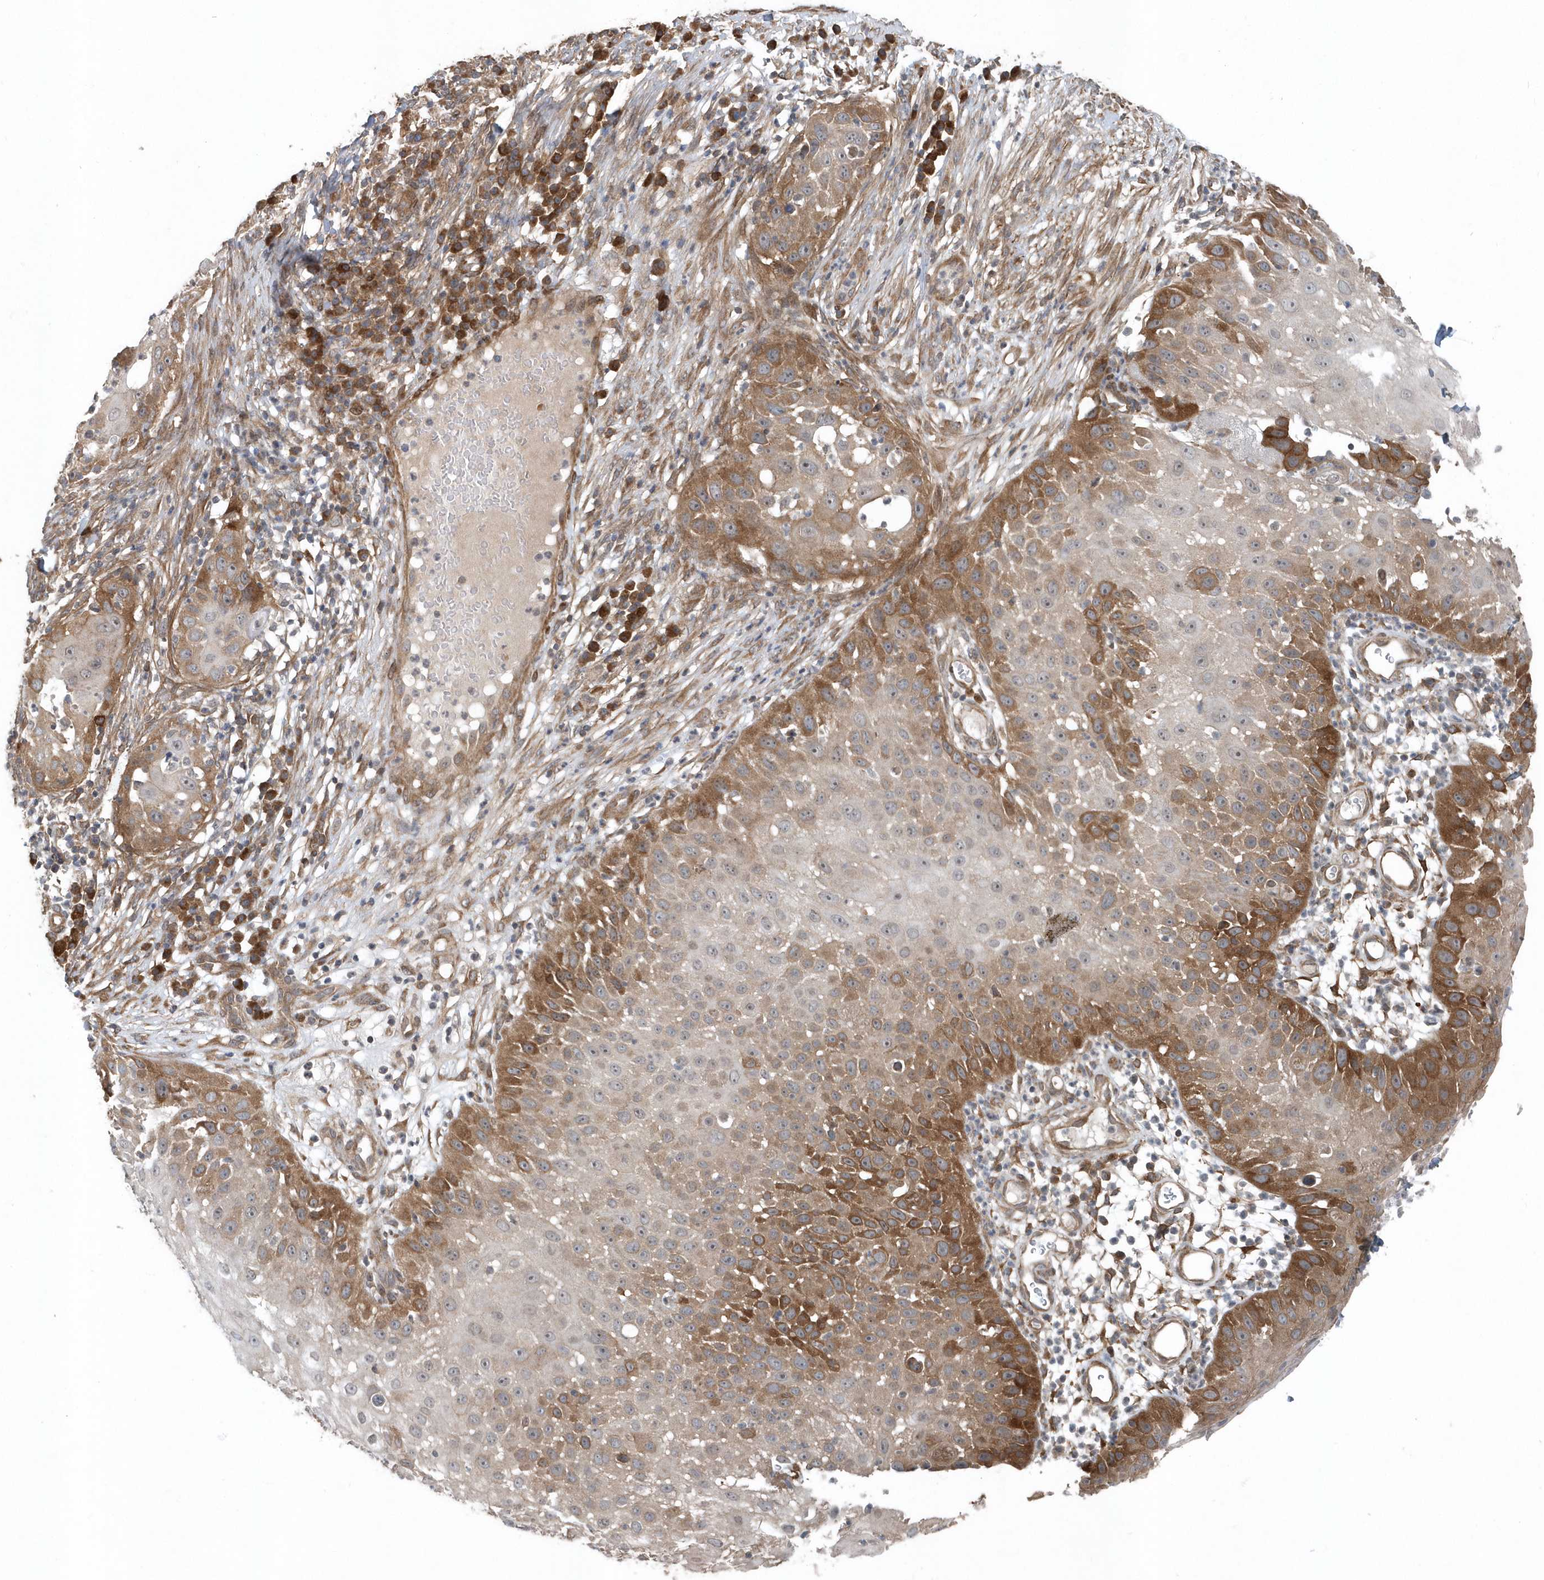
{"staining": {"intensity": "moderate", "quantity": "<25%", "location": "cytoplasmic/membranous"}, "tissue": "skin cancer", "cell_type": "Tumor cells", "image_type": "cancer", "snomed": [{"axis": "morphology", "description": "Squamous cell carcinoma, NOS"}, {"axis": "topography", "description": "Skin"}], "caption": "Skin cancer tissue reveals moderate cytoplasmic/membranous expression in approximately <25% of tumor cells, visualized by immunohistochemistry.", "gene": "MCC", "patient": {"sex": "female", "age": 44}}